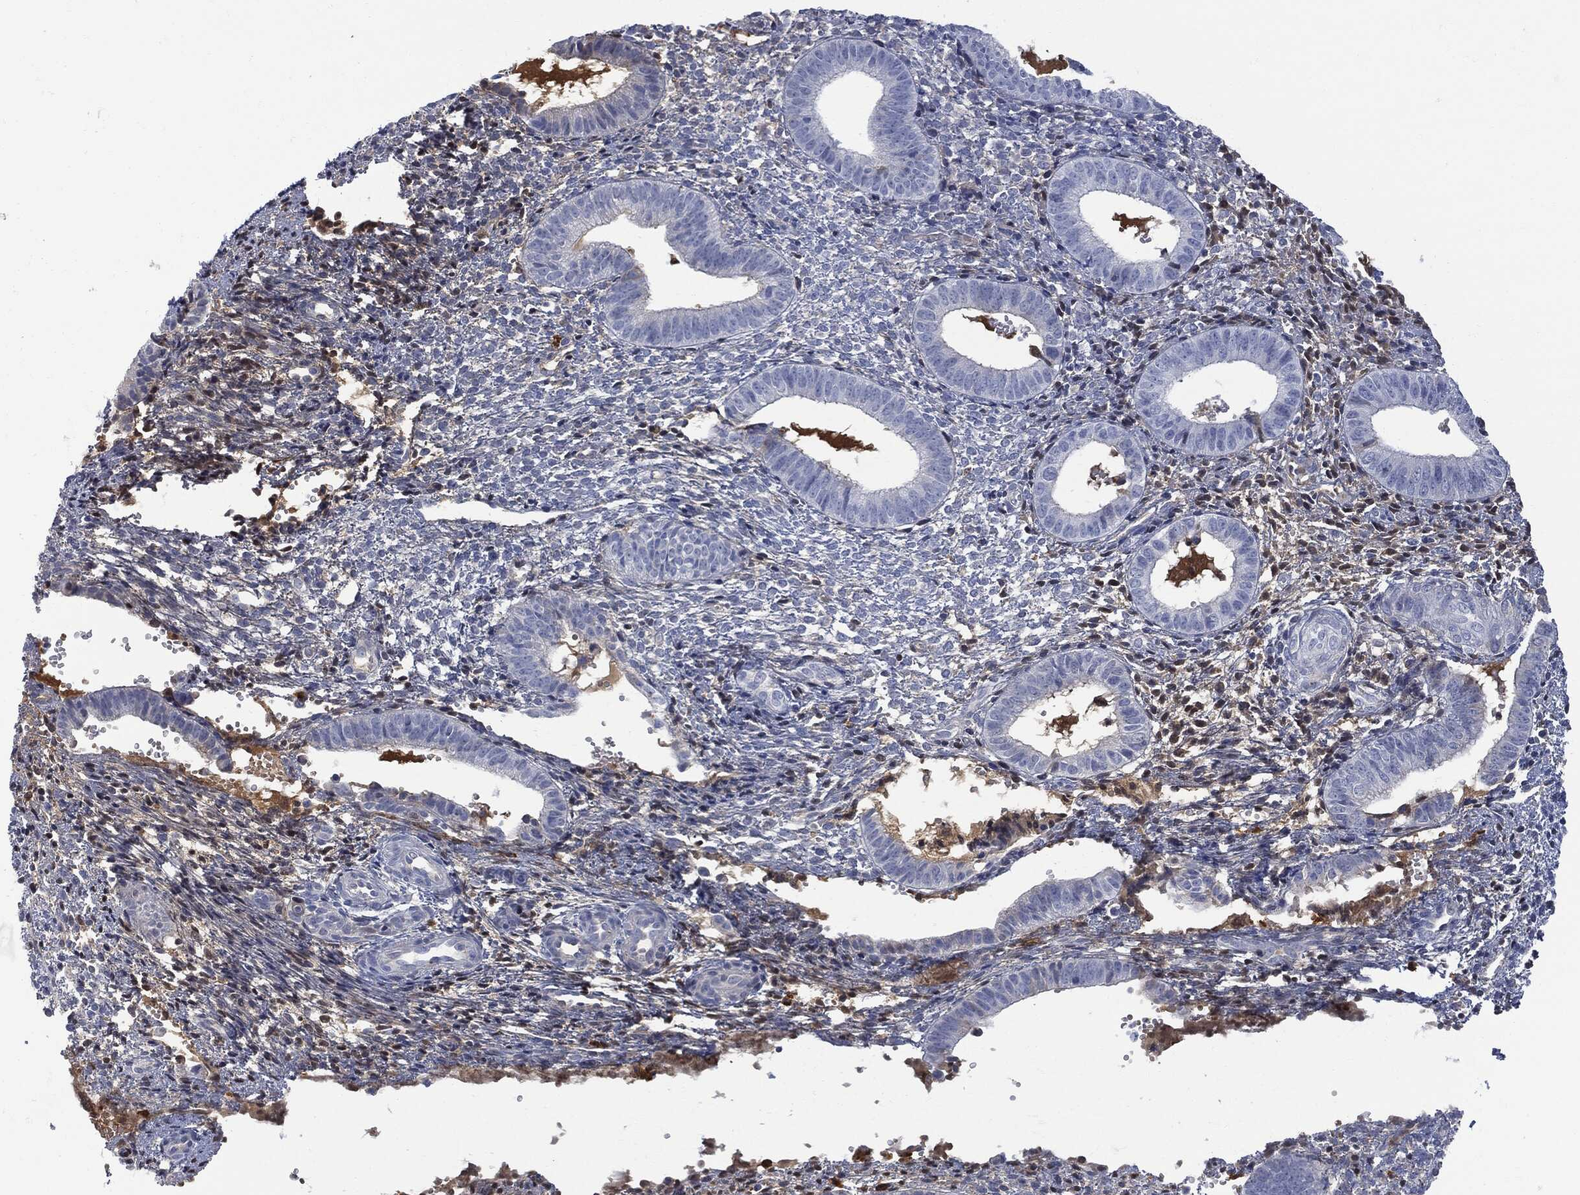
{"staining": {"intensity": "negative", "quantity": "none", "location": "none"}, "tissue": "endometrium", "cell_type": "Cells in endometrial stroma", "image_type": "normal", "snomed": [{"axis": "morphology", "description": "Normal tissue, NOS"}, {"axis": "topography", "description": "Endometrium"}], "caption": "IHC of unremarkable endometrium shows no positivity in cells in endometrial stroma.", "gene": "BTK", "patient": {"sex": "female", "age": 42}}